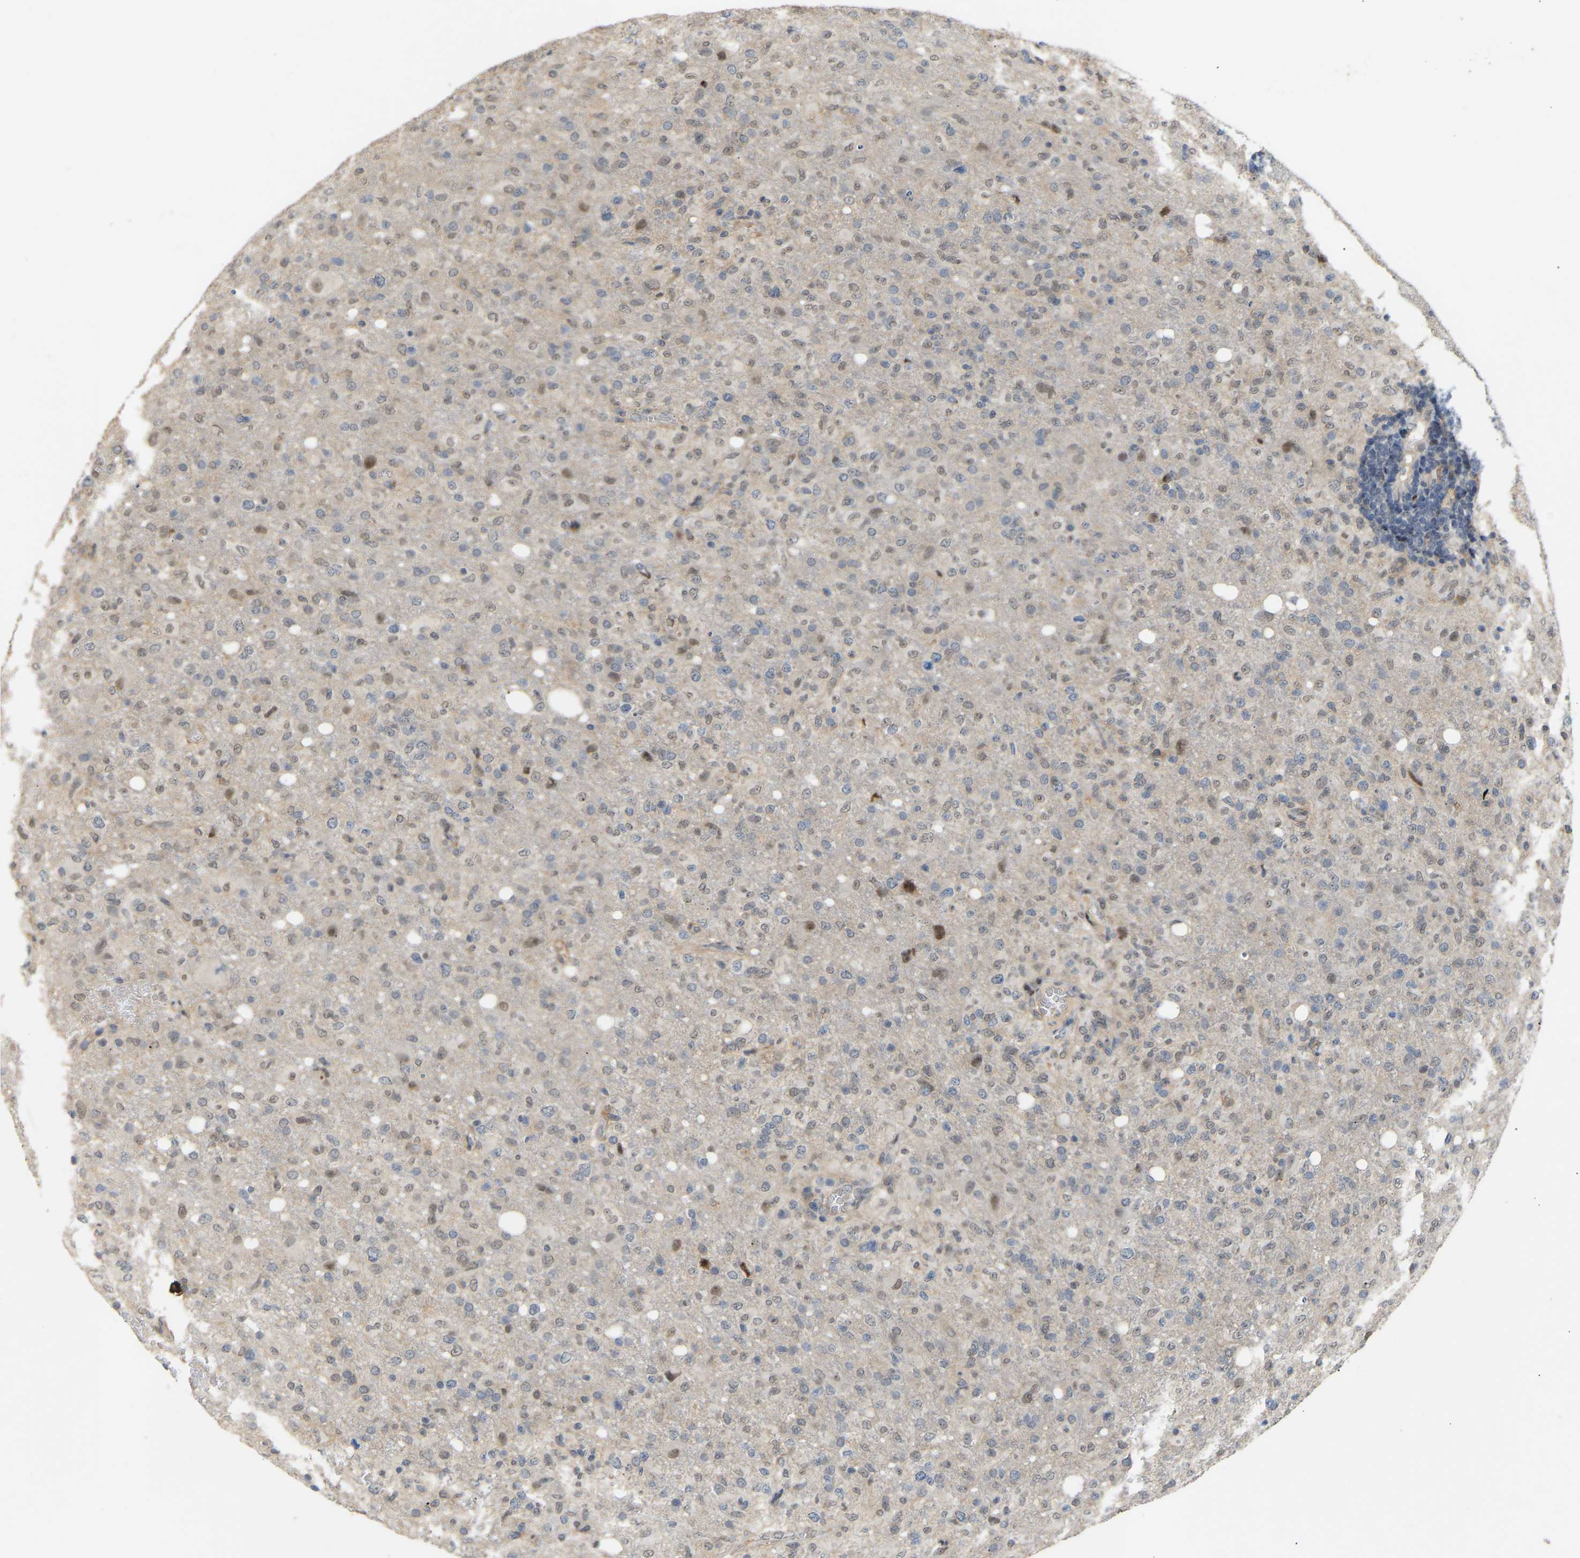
{"staining": {"intensity": "weak", "quantity": "<25%", "location": "nuclear"}, "tissue": "glioma", "cell_type": "Tumor cells", "image_type": "cancer", "snomed": [{"axis": "morphology", "description": "Glioma, malignant, High grade"}, {"axis": "topography", "description": "Brain"}], "caption": "Immunohistochemistry (IHC) photomicrograph of malignant glioma (high-grade) stained for a protein (brown), which displays no positivity in tumor cells. The staining was performed using DAB (3,3'-diaminobenzidine) to visualize the protein expression in brown, while the nuclei were stained in blue with hematoxylin (Magnification: 20x).", "gene": "PTPN4", "patient": {"sex": "female", "age": 57}}